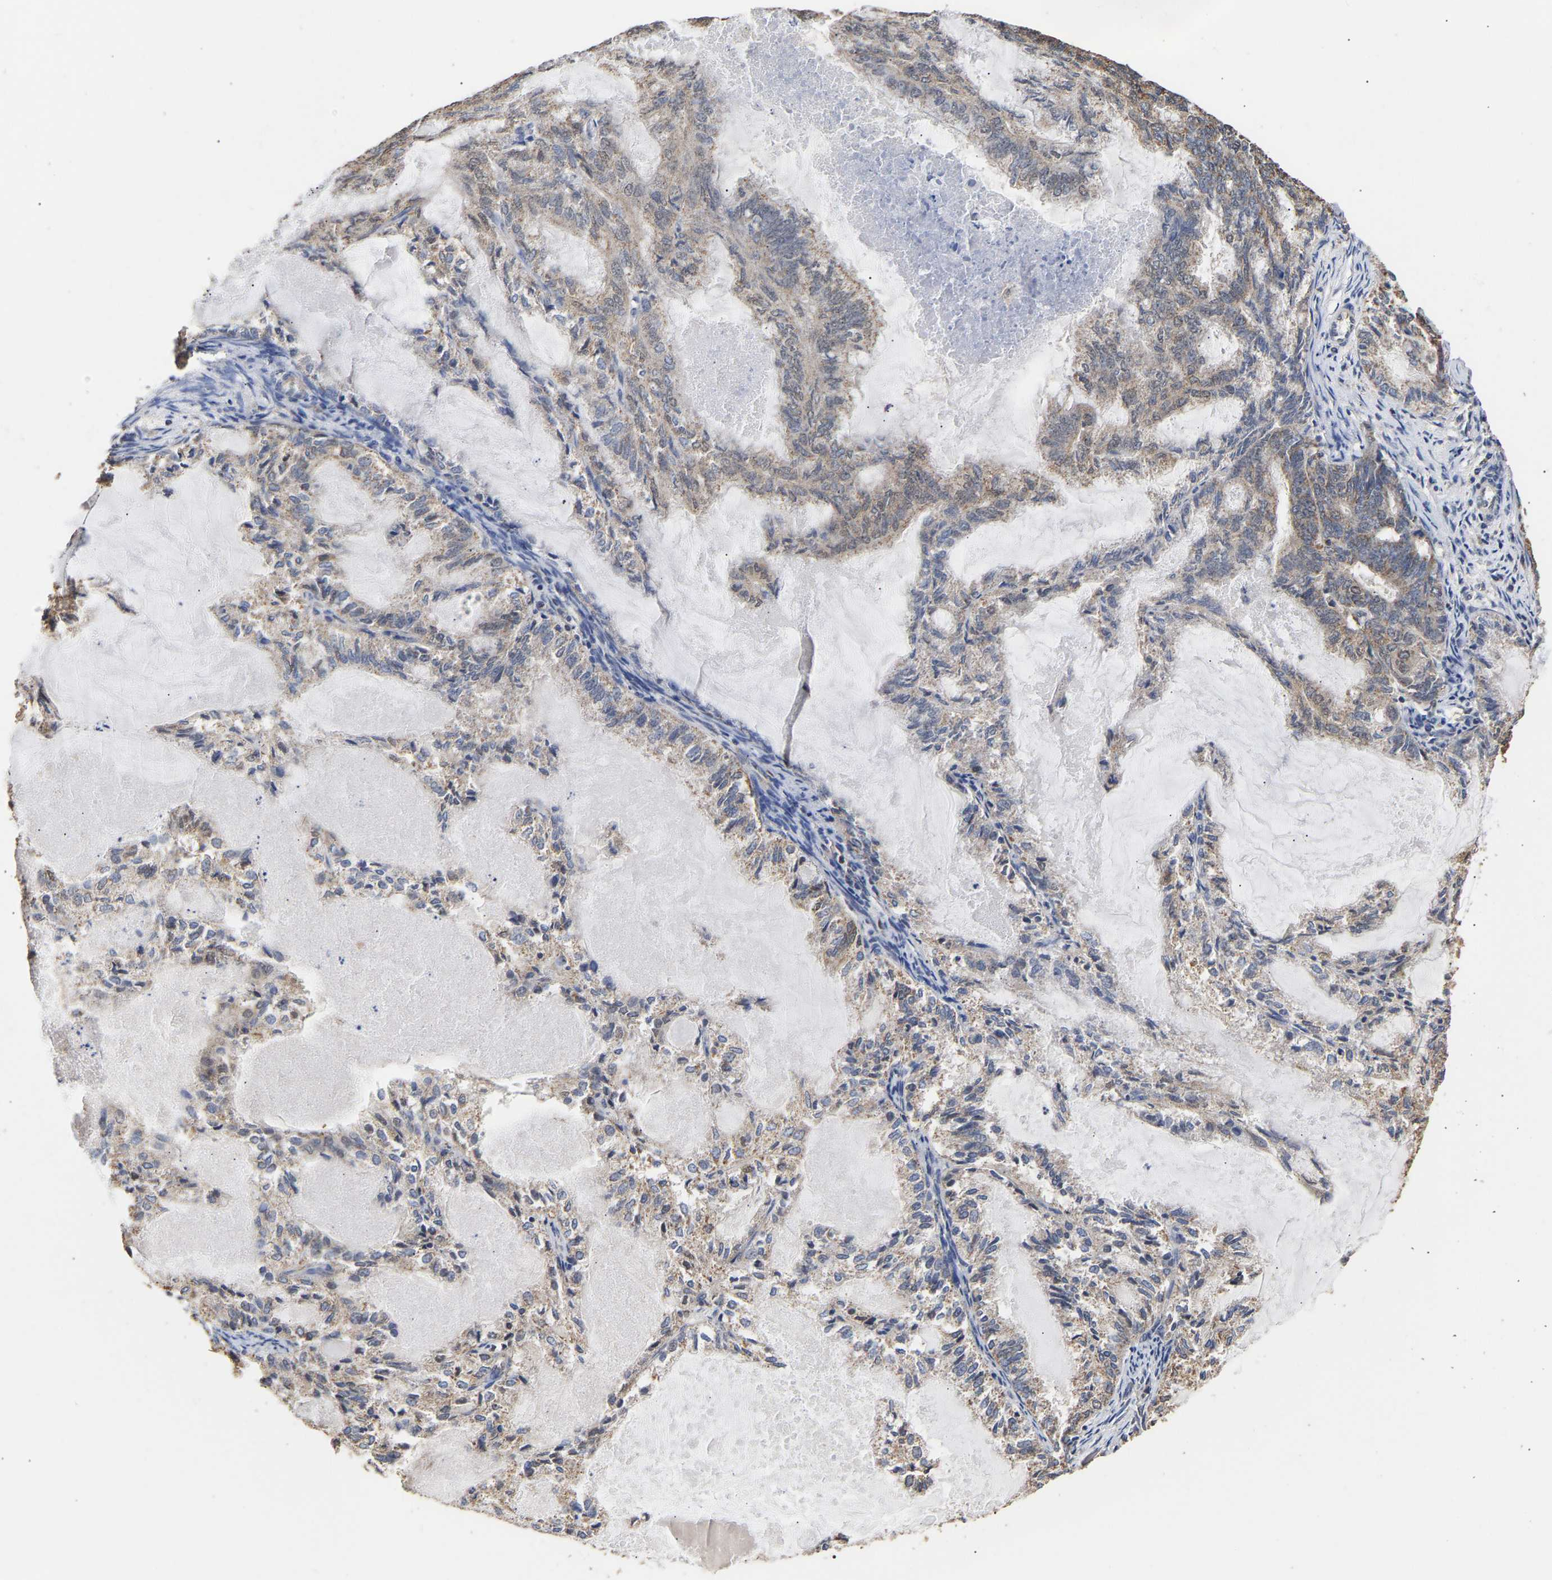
{"staining": {"intensity": "moderate", "quantity": ">75%", "location": "cytoplasmic/membranous"}, "tissue": "endometrial cancer", "cell_type": "Tumor cells", "image_type": "cancer", "snomed": [{"axis": "morphology", "description": "Adenocarcinoma, NOS"}, {"axis": "topography", "description": "Endometrium"}], "caption": "Tumor cells exhibit medium levels of moderate cytoplasmic/membranous staining in approximately >75% of cells in endometrial adenocarcinoma.", "gene": "ZNF26", "patient": {"sex": "female", "age": 86}}